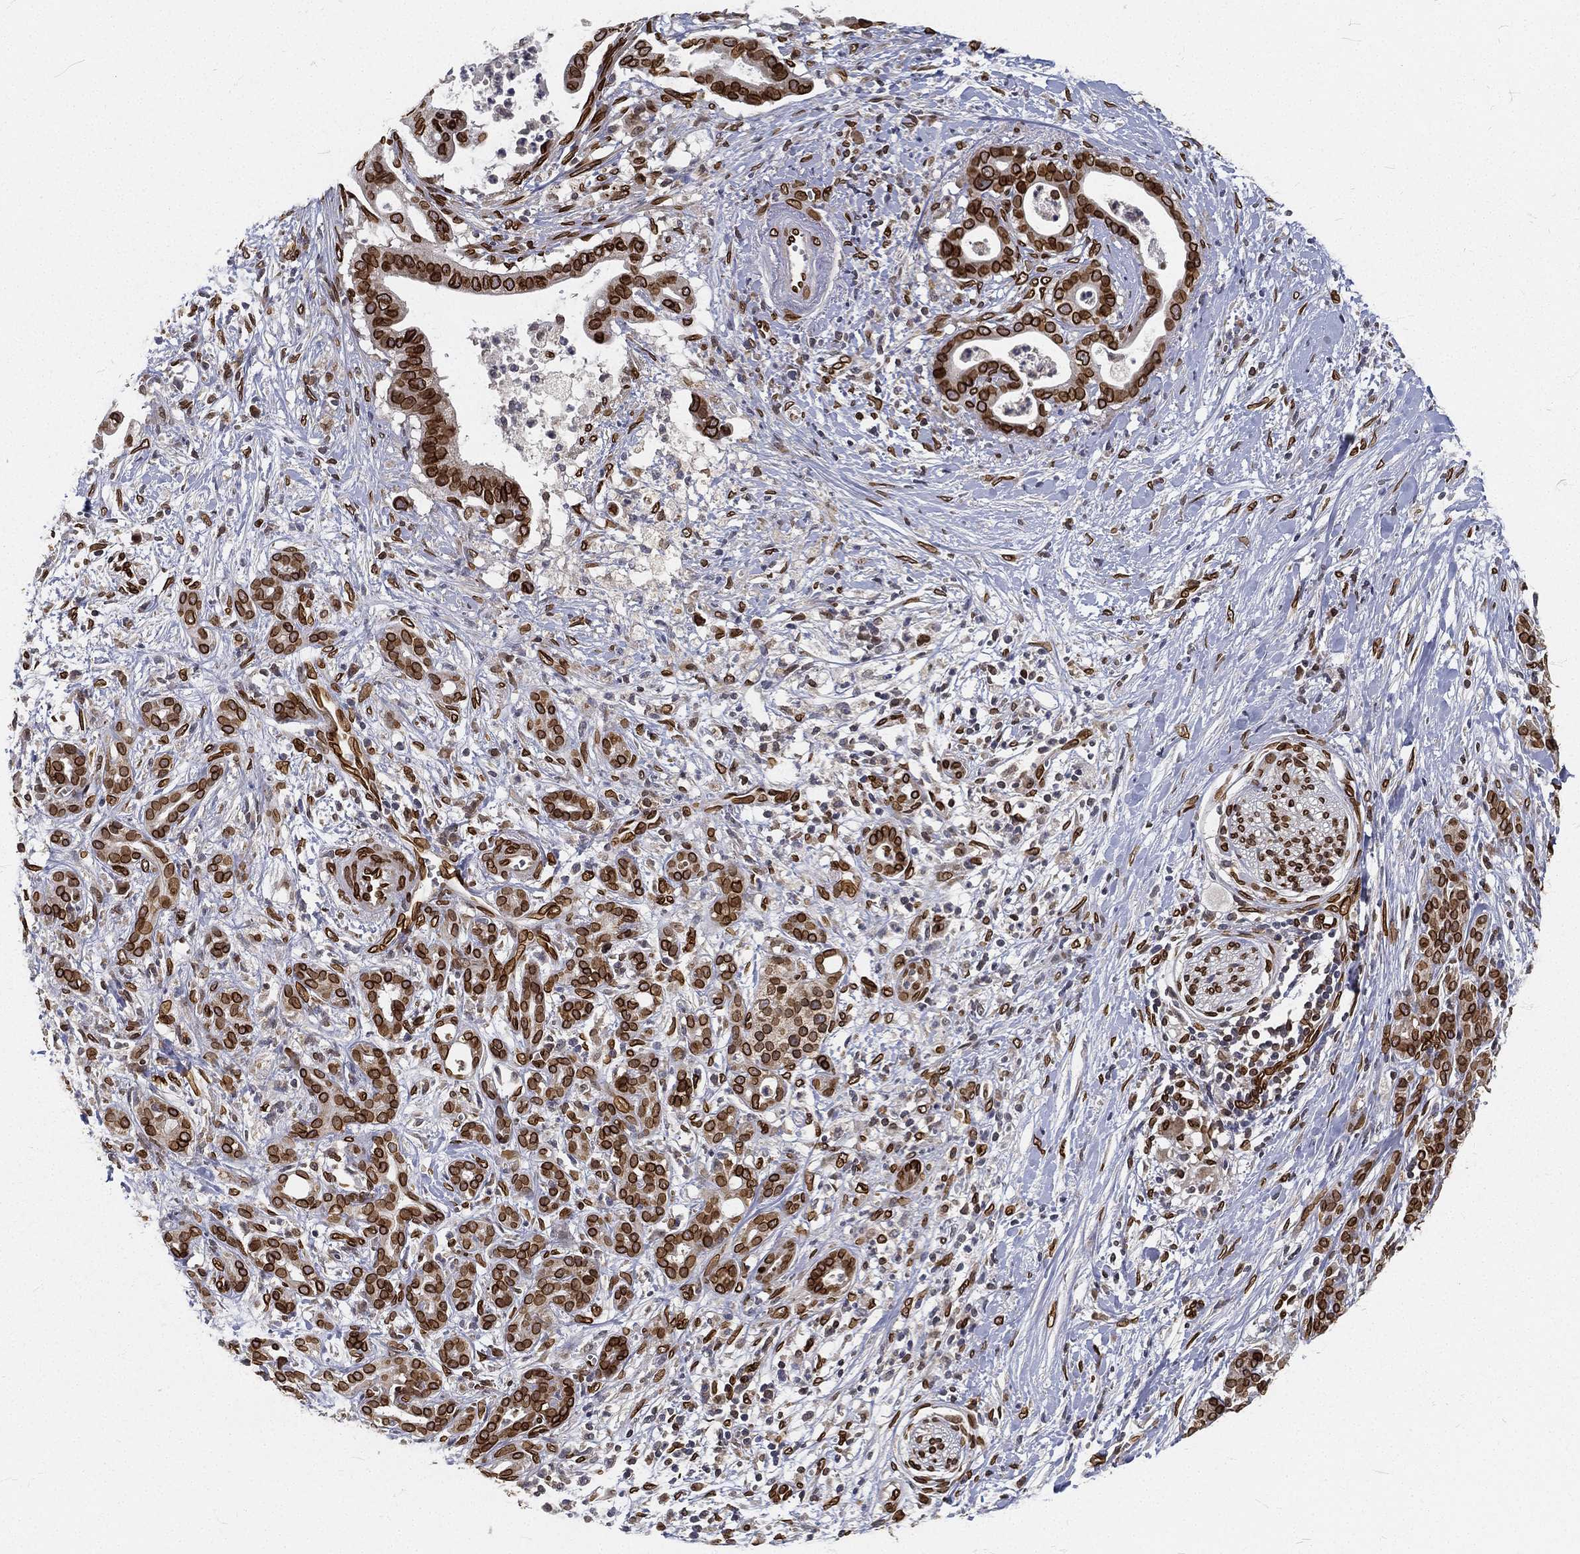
{"staining": {"intensity": "strong", "quantity": ">75%", "location": "cytoplasmic/membranous,nuclear"}, "tissue": "pancreatic cancer", "cell_type": "Tumor cells", "image_type": "cancer", "snomed": [{"axis": "morphology", "description": "Adenocarcinoma, NOS"}, {"axis": "topography", "description": "Pancreas"}], "caption": "About >75% of tumor cells in human pancreatic adenocarcinoma reveal strong cytoplasmic/membranous and nuclear protein staining as visualized by brown immunohistochemical staining.", "gene": "PALB2", "patient": {"sex": "male", "age": 61}}